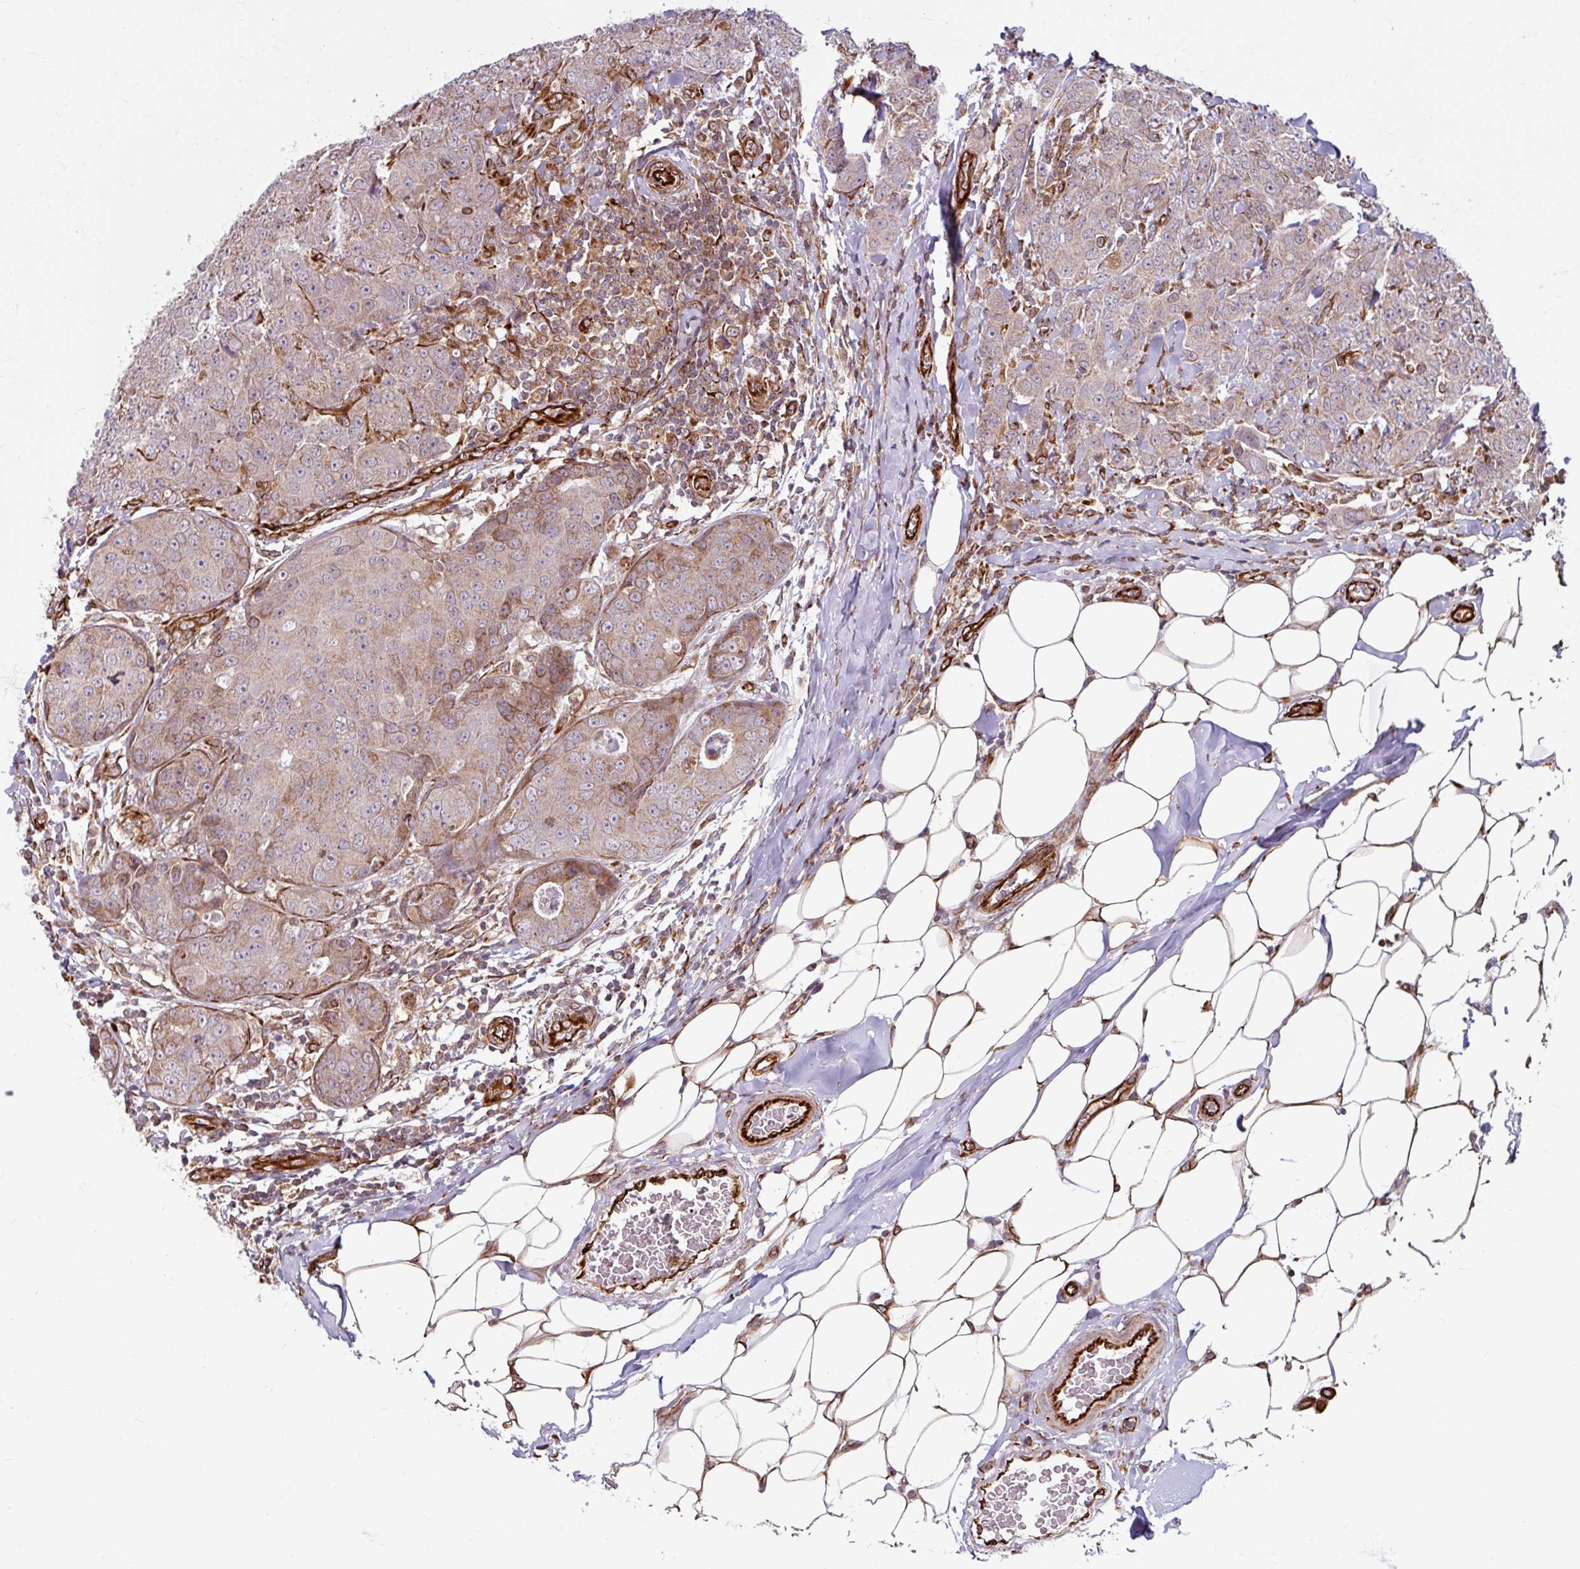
{"staining": {"intensity": "weak", "quantity": "25%-75%", "location": "cytoplasmic/membranous"}, "tissue": "breast cancer", "cell_type": "Tumor cells", "image_type": "cancer", "snomed": [{"axis": "morphology", "description": "Duct carcinoma"}, {"axis": "topography", "description": "Breast"}], "caption": "Tumor cells show weak cytoplasmic/membranous expression in about 25%-75% of cells in breast infiltrating ductal carcinoma.", "gene": "DAAM2", "patient": {"sex": "female", "age": 43}}